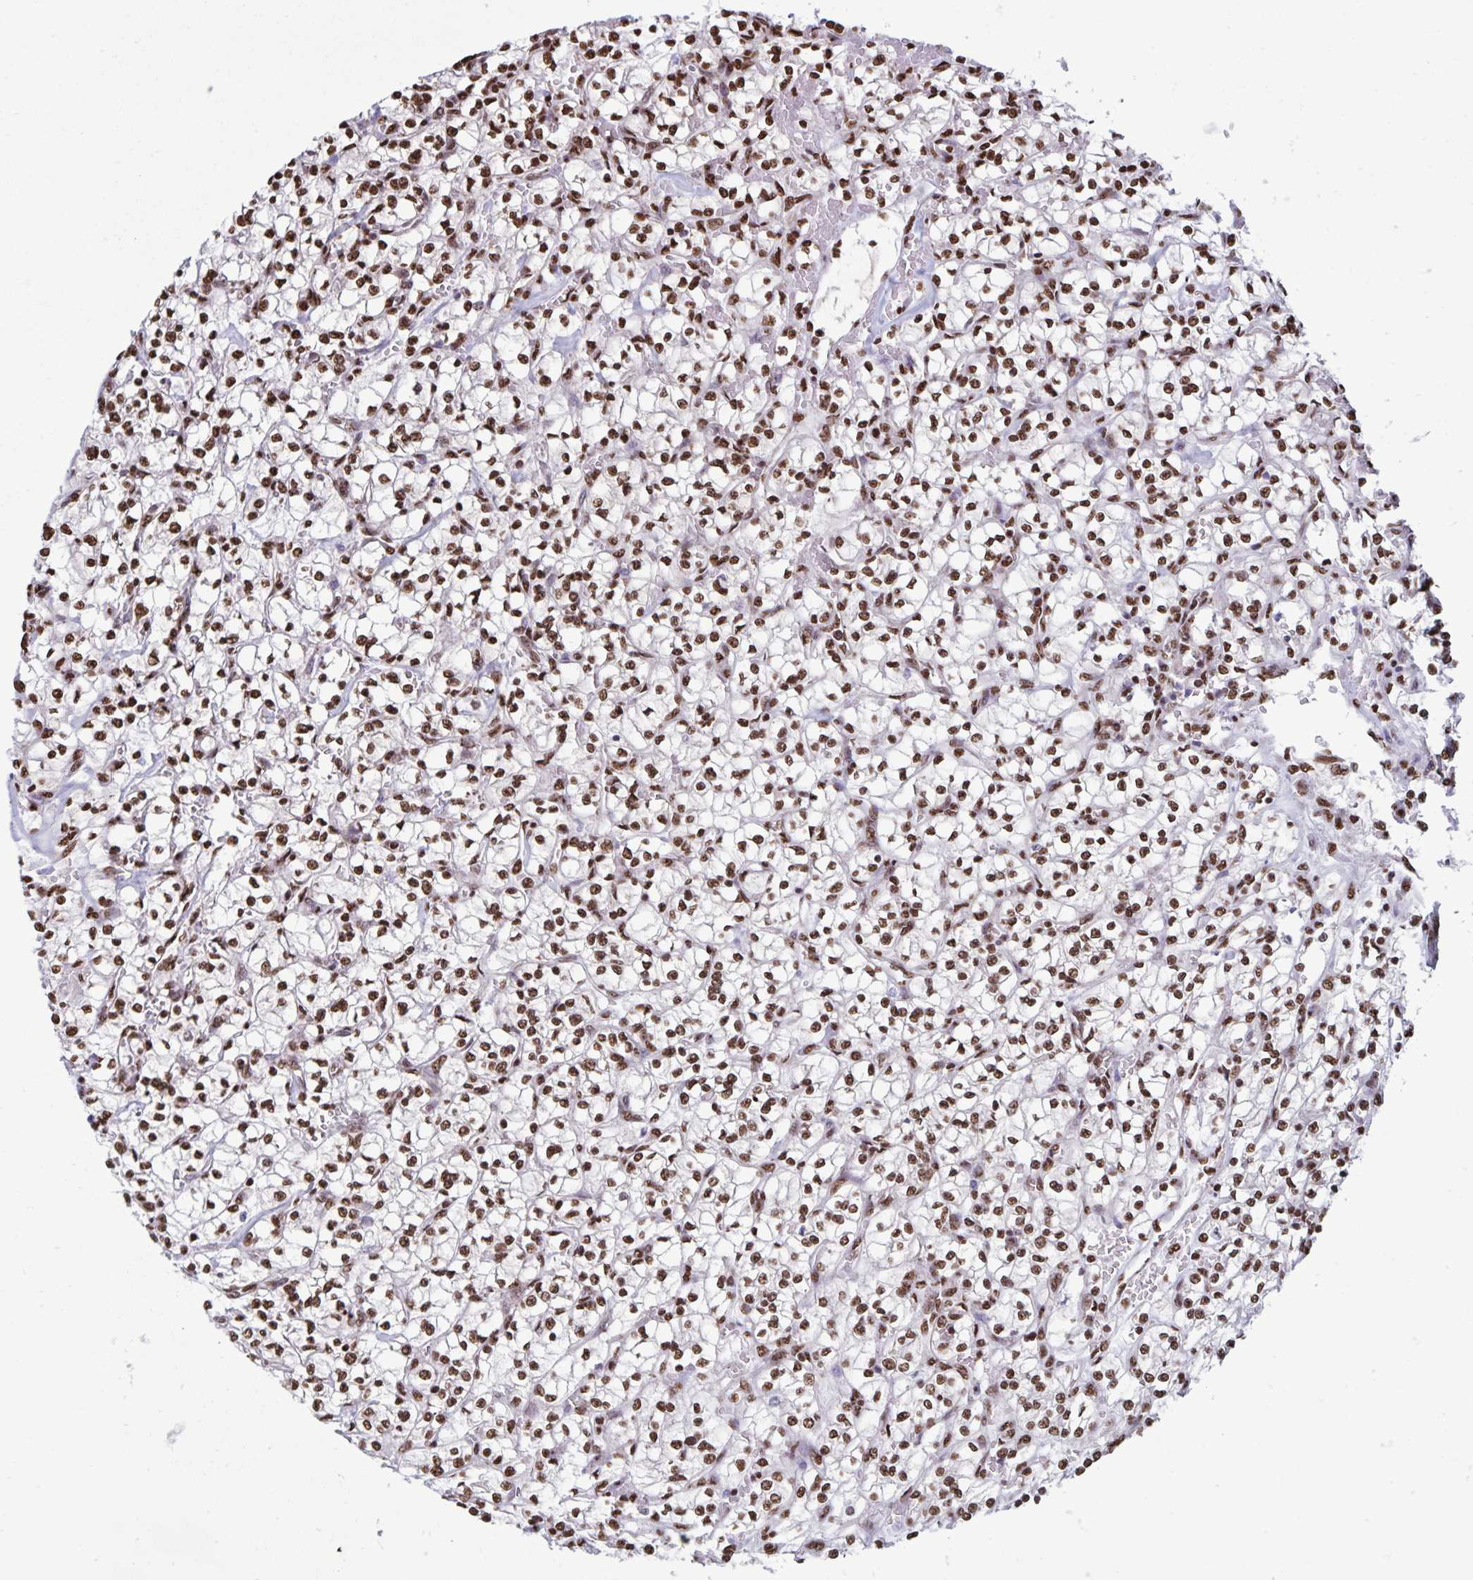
{"staining": {"intensity": "strong", "quantity": ">75%", "location": "nuclear"}, "tissue": "renal cancer", "cell_type": "Tumor cells", "image_type": "cancer", "snomed": [{"axis": "morphology", "description": "Adenocarcinoma, NOS"}, {"axis": "topography", "description": "Kidney"}], "caption": "Brown immunohistochemical staining in human adenocarcinoma (renal) shows strong nuclear staining in approximately >75% of tumor cells.", "gene": "DUT", "patient": {"sex": "female", "age": 64}}